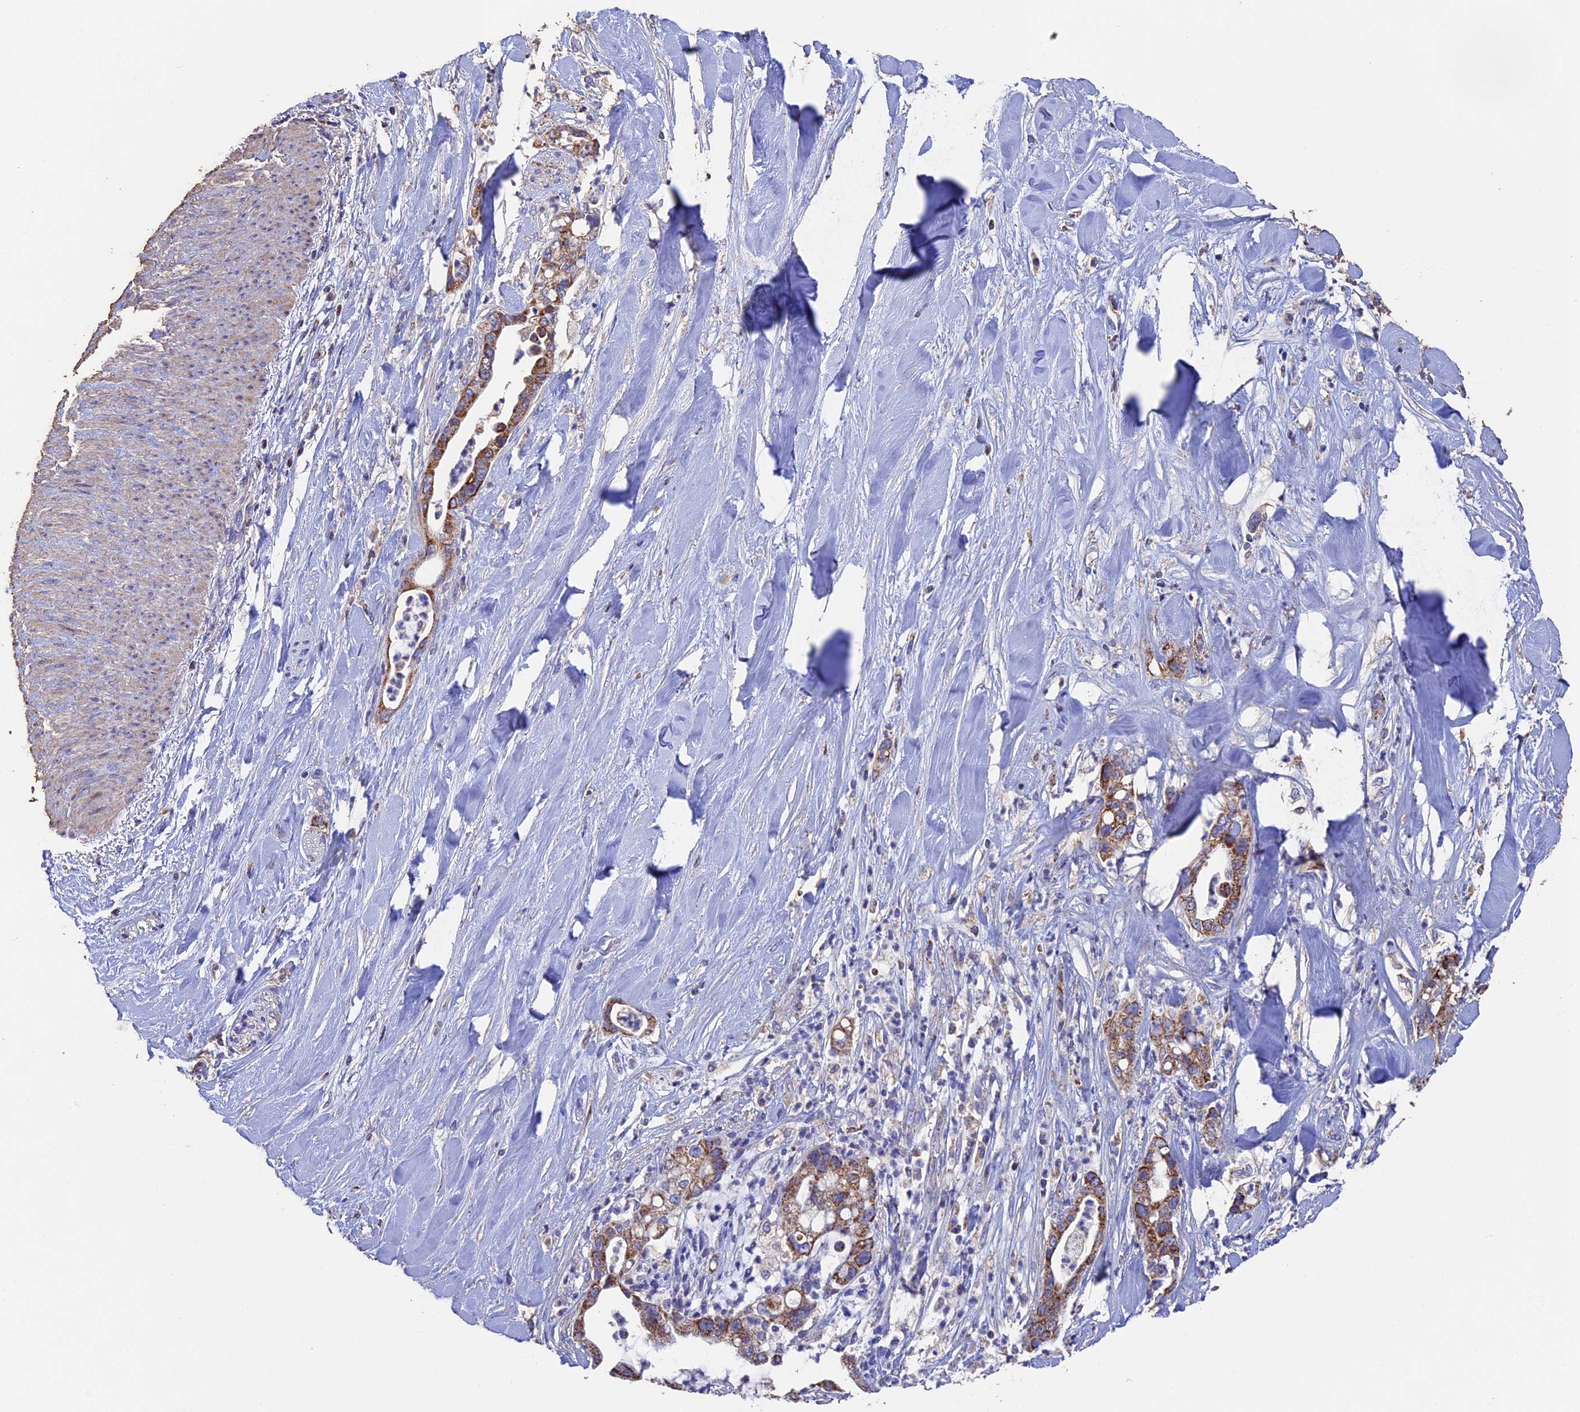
{"staining": {"intensity": "moderate", "quantity": ">75%", "location": "cytoplasmic/membranous"}, "tissue": "liver cancer", "cell_type": "Tumor cells", "image_type": "cancer", "snomed": [{"axis": "morphology", "description": "Cholangiocarcinoma"}, {"axis": "topography", "description": "Liver"}], "caption": "This image shows immunohistochemistry (IHC) staining of human cholangiocarcinoma (liver), with medium moderate cytoplasmic/membranous staining in approximately >75% of tumor cells.", "gene": "ADAT1", "patient": {"sex": "female", "age": 54}}